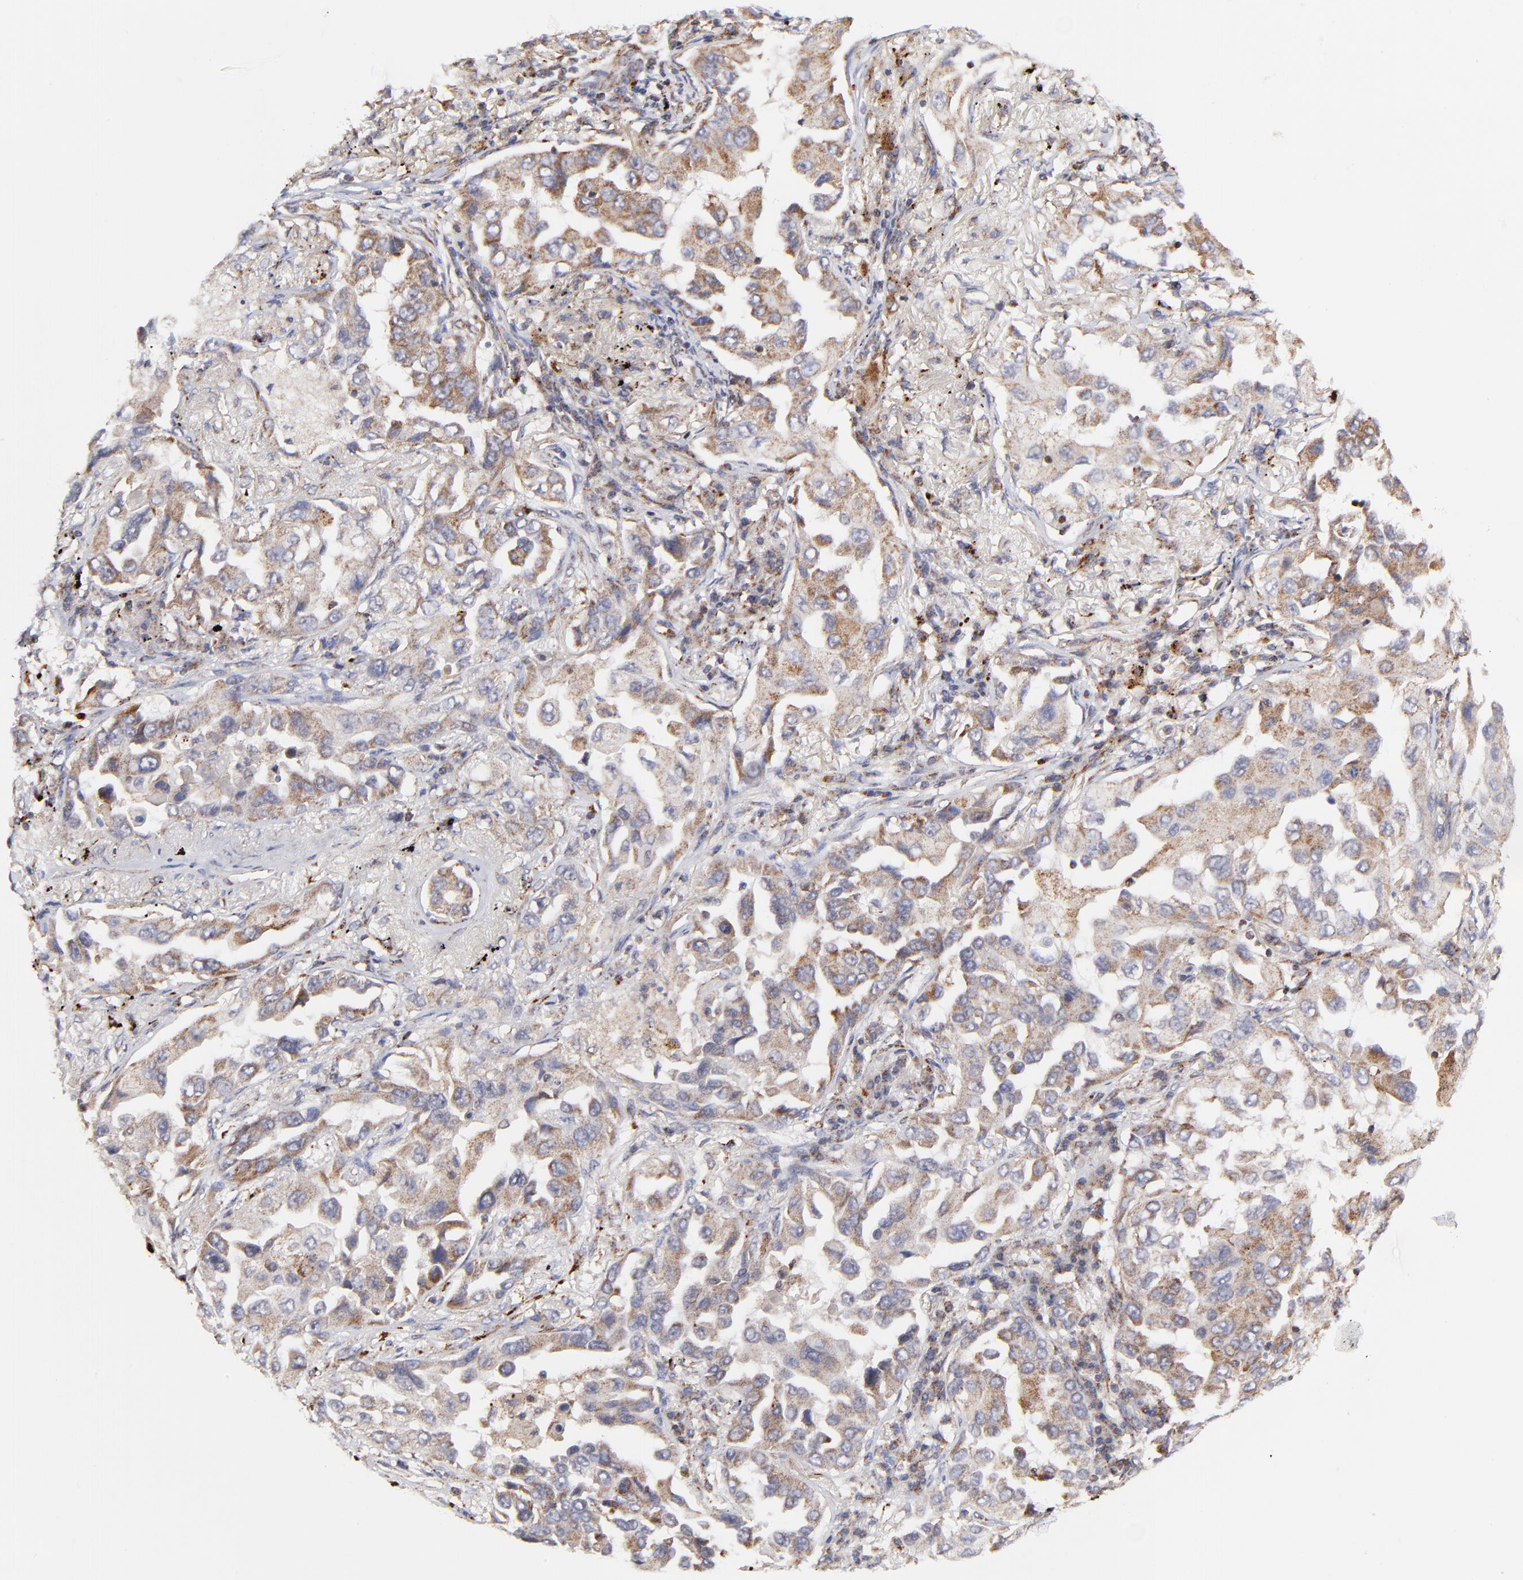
{"staining": {"intensity": "weak", "quantity": ">75%", "location": "cytoplasmic/membranous"}, "tissue": "lung cancer", "cell_type": "Tumor cells", "image_type": "cancer", "snomed": [{"axis": "morphology", "description": "Adenocarcinoma, NOS"}, {"axis": "topography", "description": "Lung"}], "caption": "A histopathology image of lung adenocarcinoma stained for a protein reveals weak cytoplasmic/membranous brown staining in tumor cells.", "gene": "MAP2K7", "patient": {"sex": "female", "age": 65}}